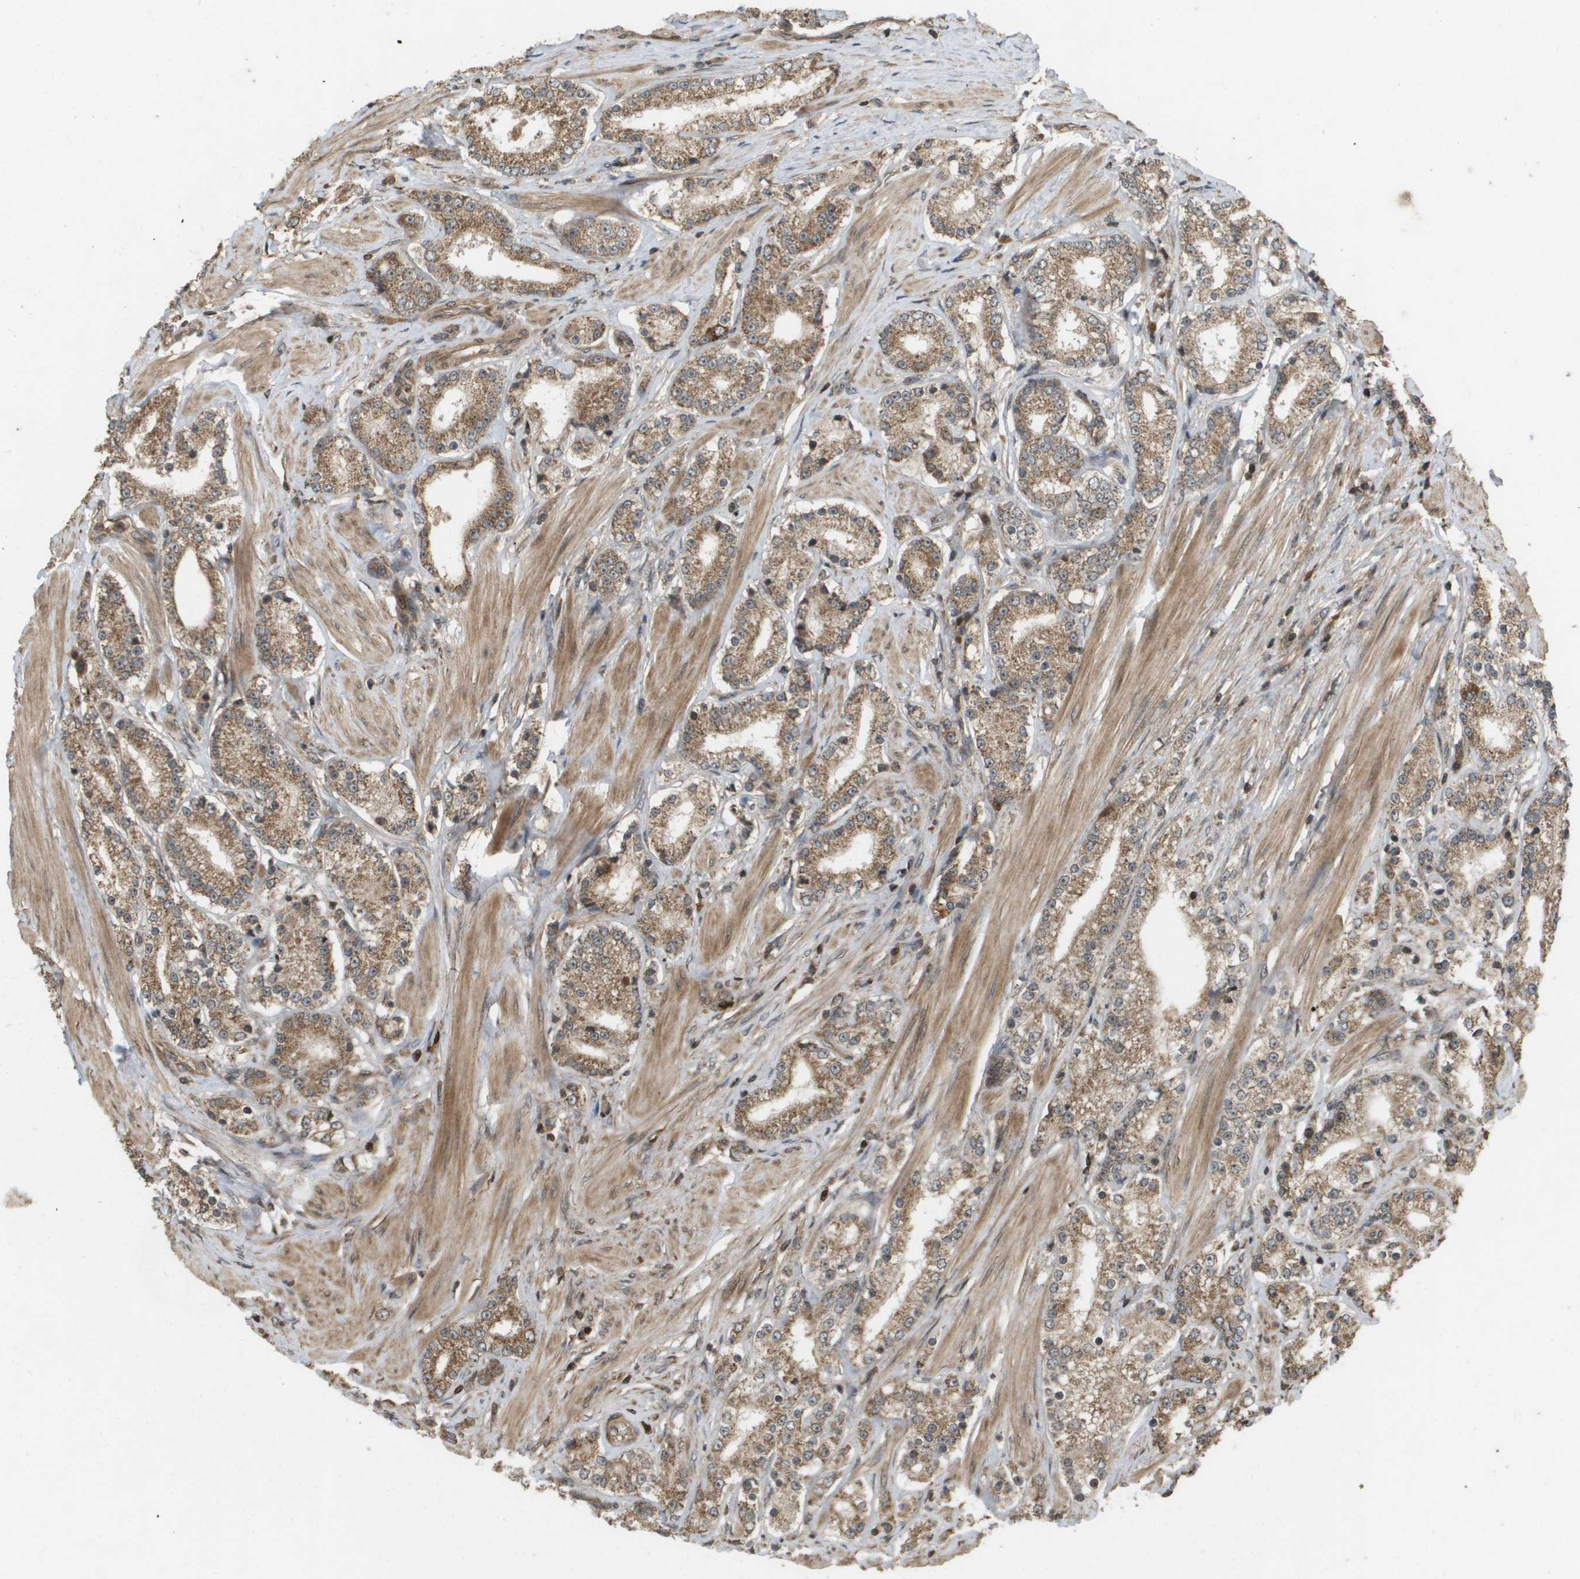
{"staining": {"intensity": "moderate", "quantity": ">75%", "location": "cytoplasmic/membranous"}, "tissue": "prostate cancer", "cell_type": "Tumor cells", "image_type": "cancer", "snomed": [{"axis": "morphology", "description": "Adenocarcinoma, Low grade"}, {"axis": "topography", "description": "Prostate"}], "caption": "Prostate cancer (adenocarcinoma (low-grade)) tissue reveals moderate cytoplasmic/membranous positivity in approximately >75% of tumor cells, visualized by immunohistochemistry.", "gene": "KIF11", "patient": {"sex": "male", "age": 63}}